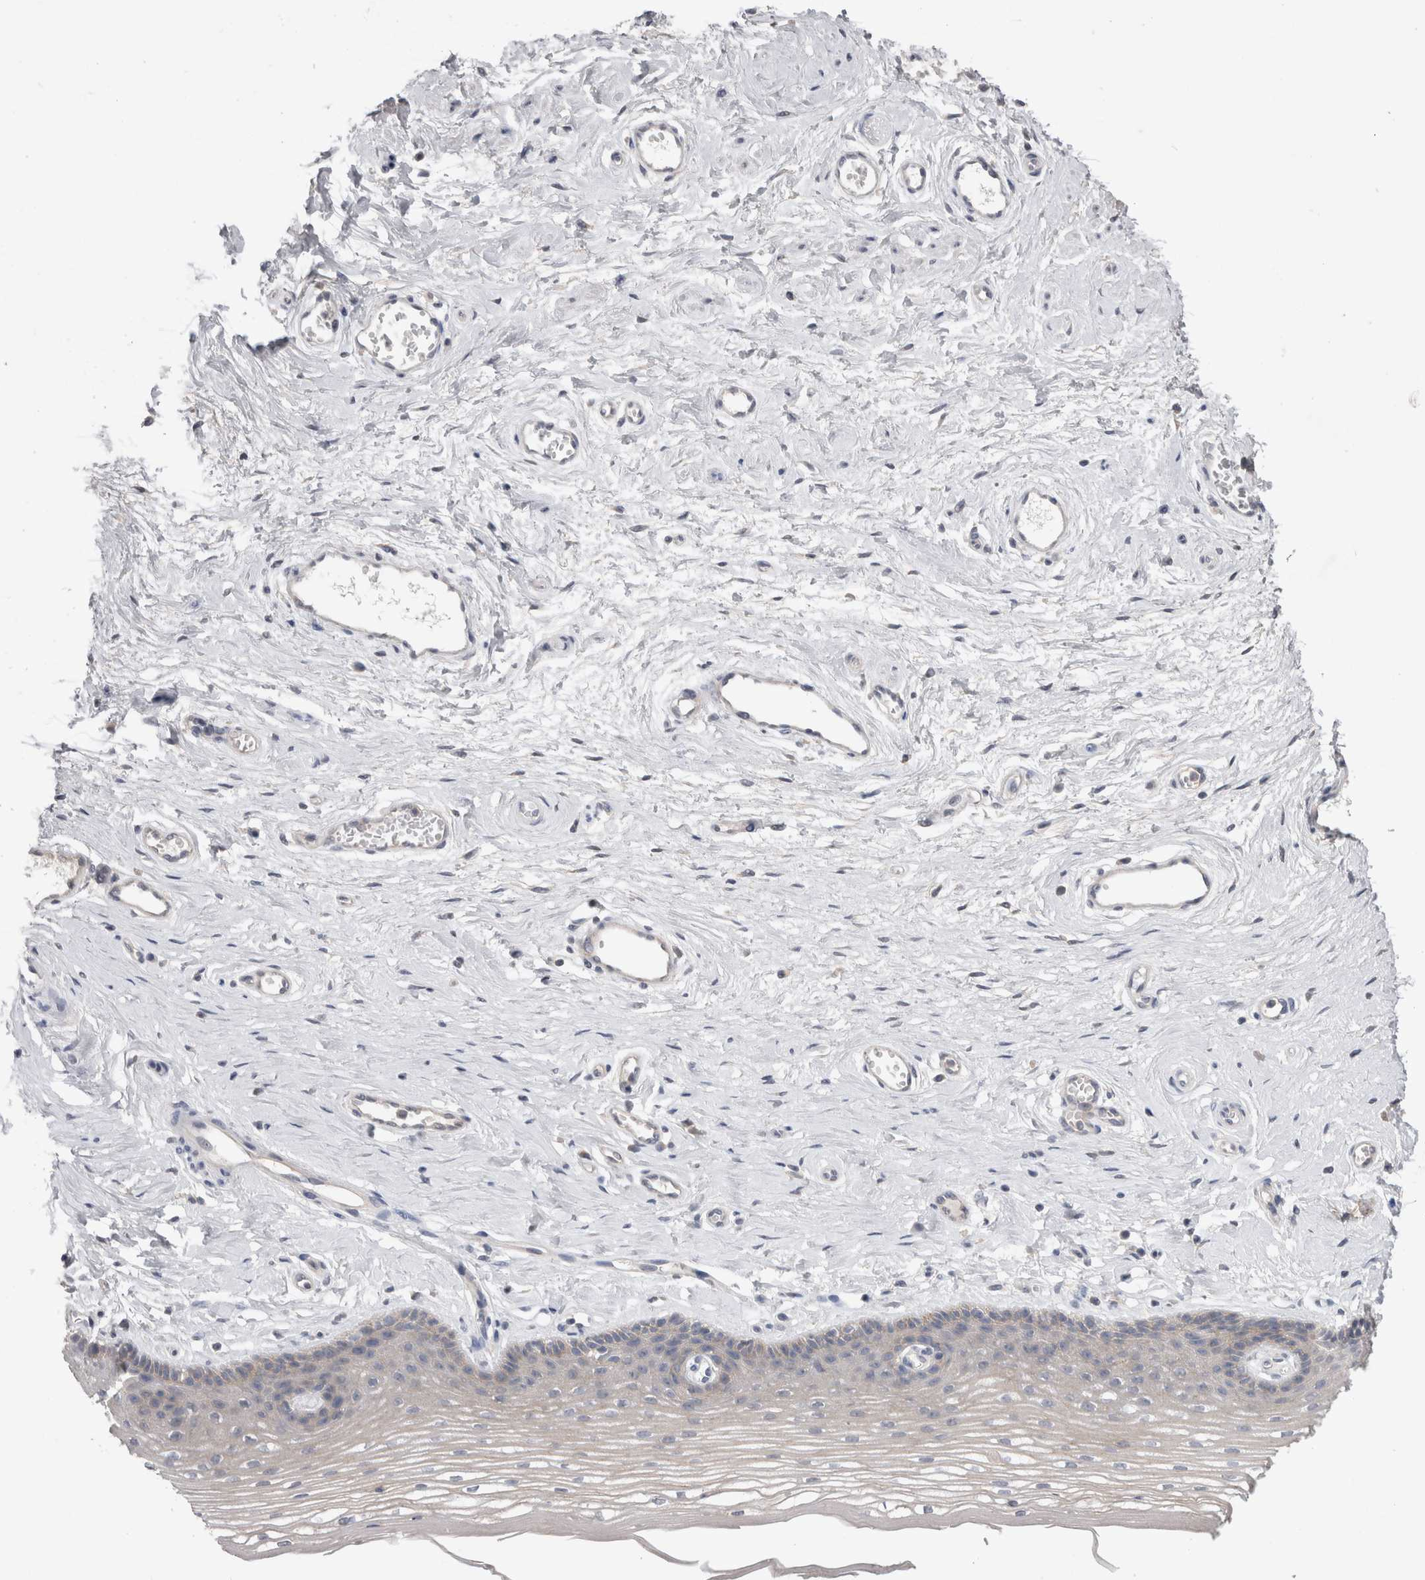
{"staining": {"intensity": "weak", "quantity": "<25%", "location": "cytoplasmic/membranous"}, "tissue": "vagina", "cell_type": "Squamous epithelial cells", "image_type": "normal", "snomed": [{"axis": "morphology", "description": "Normal tissue, NOS"}, {"axis": "topography", "description": "Vagina"}], "caption": "Unremarkable vagina was stained to show a protein in brown. There is no significant staining in squamous epithelial cells. The staining was performed using DAB to visualize the protein expression in brown, while the nuclei were stained in blue with hematoxylin (Magnification: 20x).", "gene": "OTOR", "patient": {"sex": "female", "age": 46}}